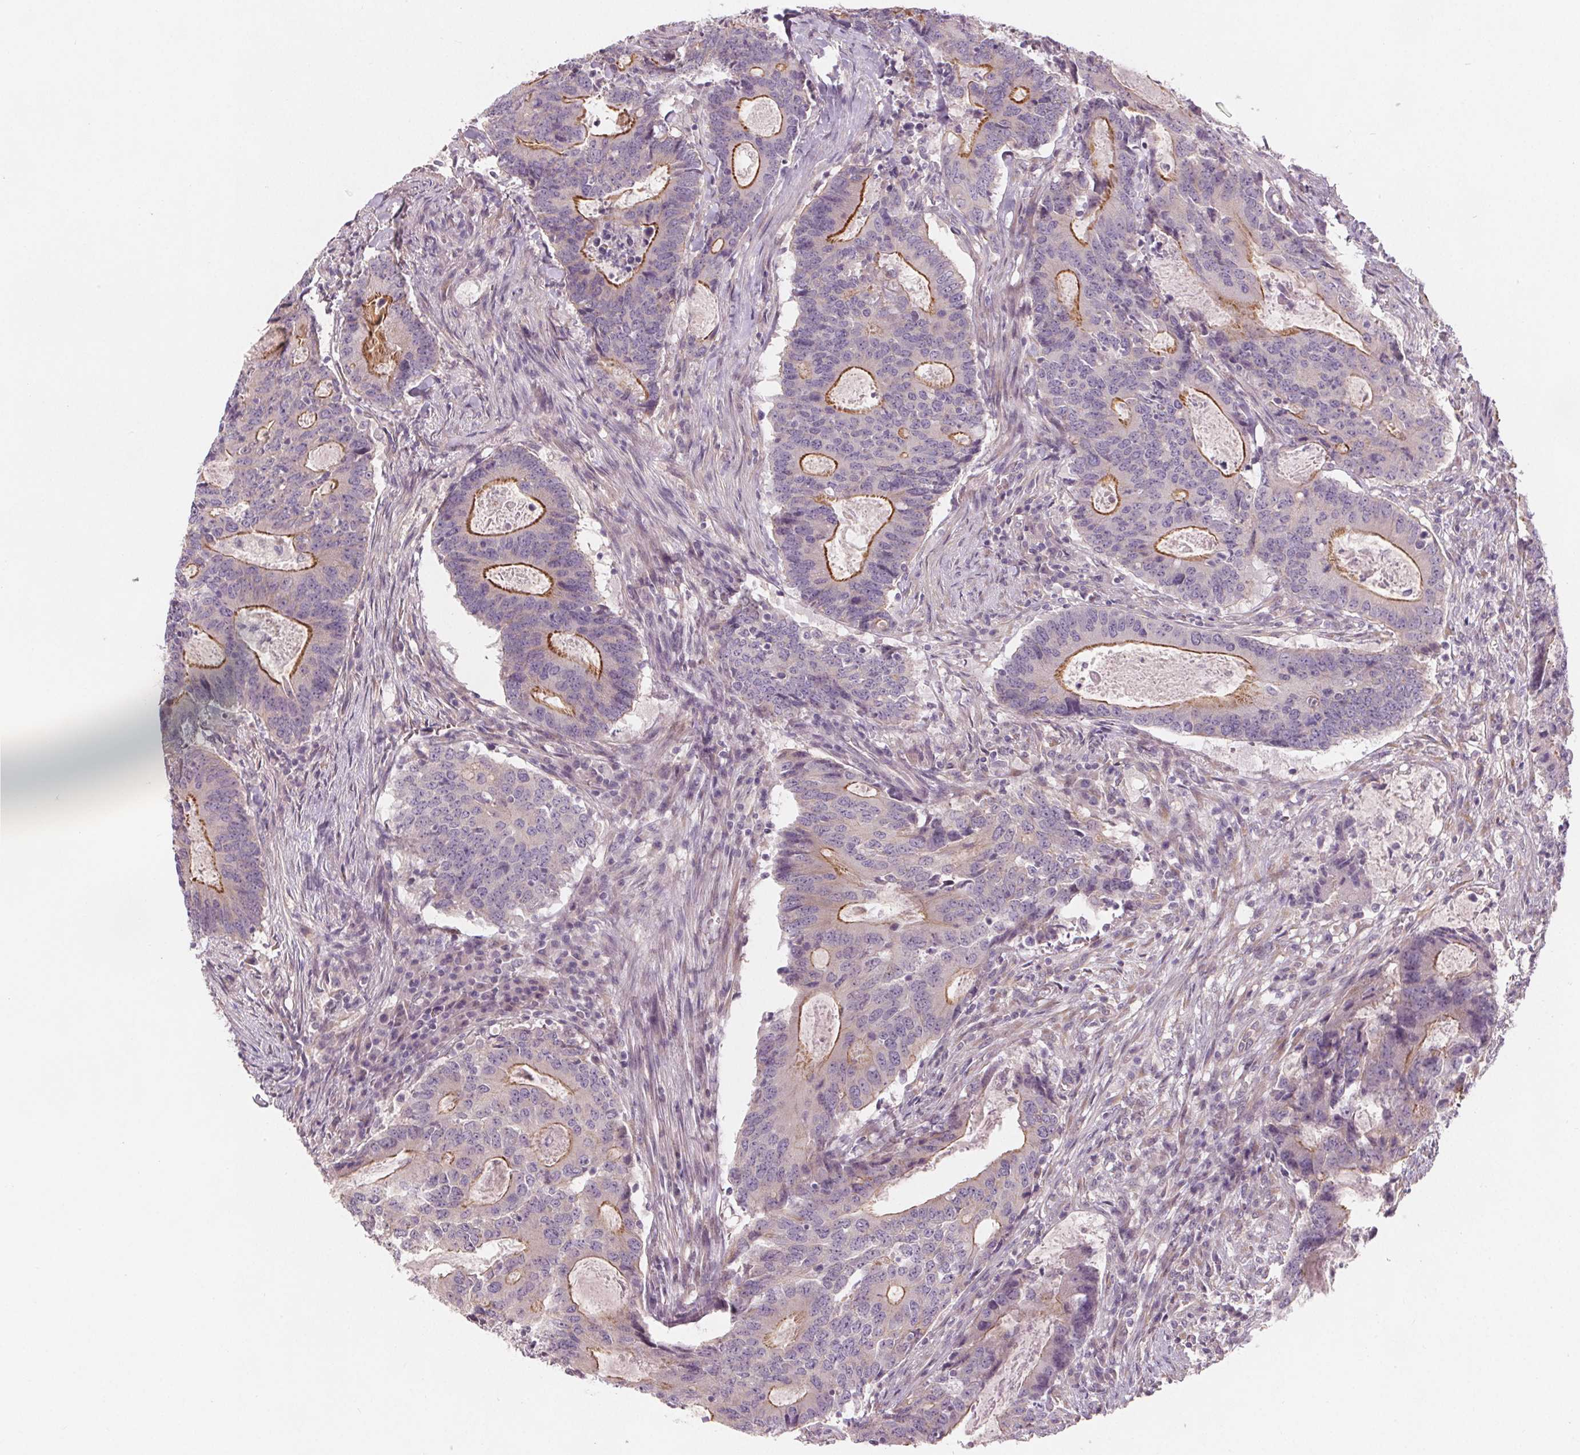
{"staining": {"intensity": "moderate", "quantity": "<25%", "location": "cytoplasmic/membranous"}, "tissue": "colorectal cancer", "cell_type": "Tumor cells", "image_type": "cancer", "snomed": [{"axis": "morphology", "description": "Adenocarcinoma, NOS"}, {"axis": "topography", "description": "Colon"}], "caption": "A high-resolution photomicrograph shows immunohistochemistry staining of colorectal cancer (adenocarcinoma), which reveals moderate cytoplasmic/membranous positivity in approximately <25% of tumor cells.", "gene": "VNN1", "patient": {"sex": "male", "age": 67}}